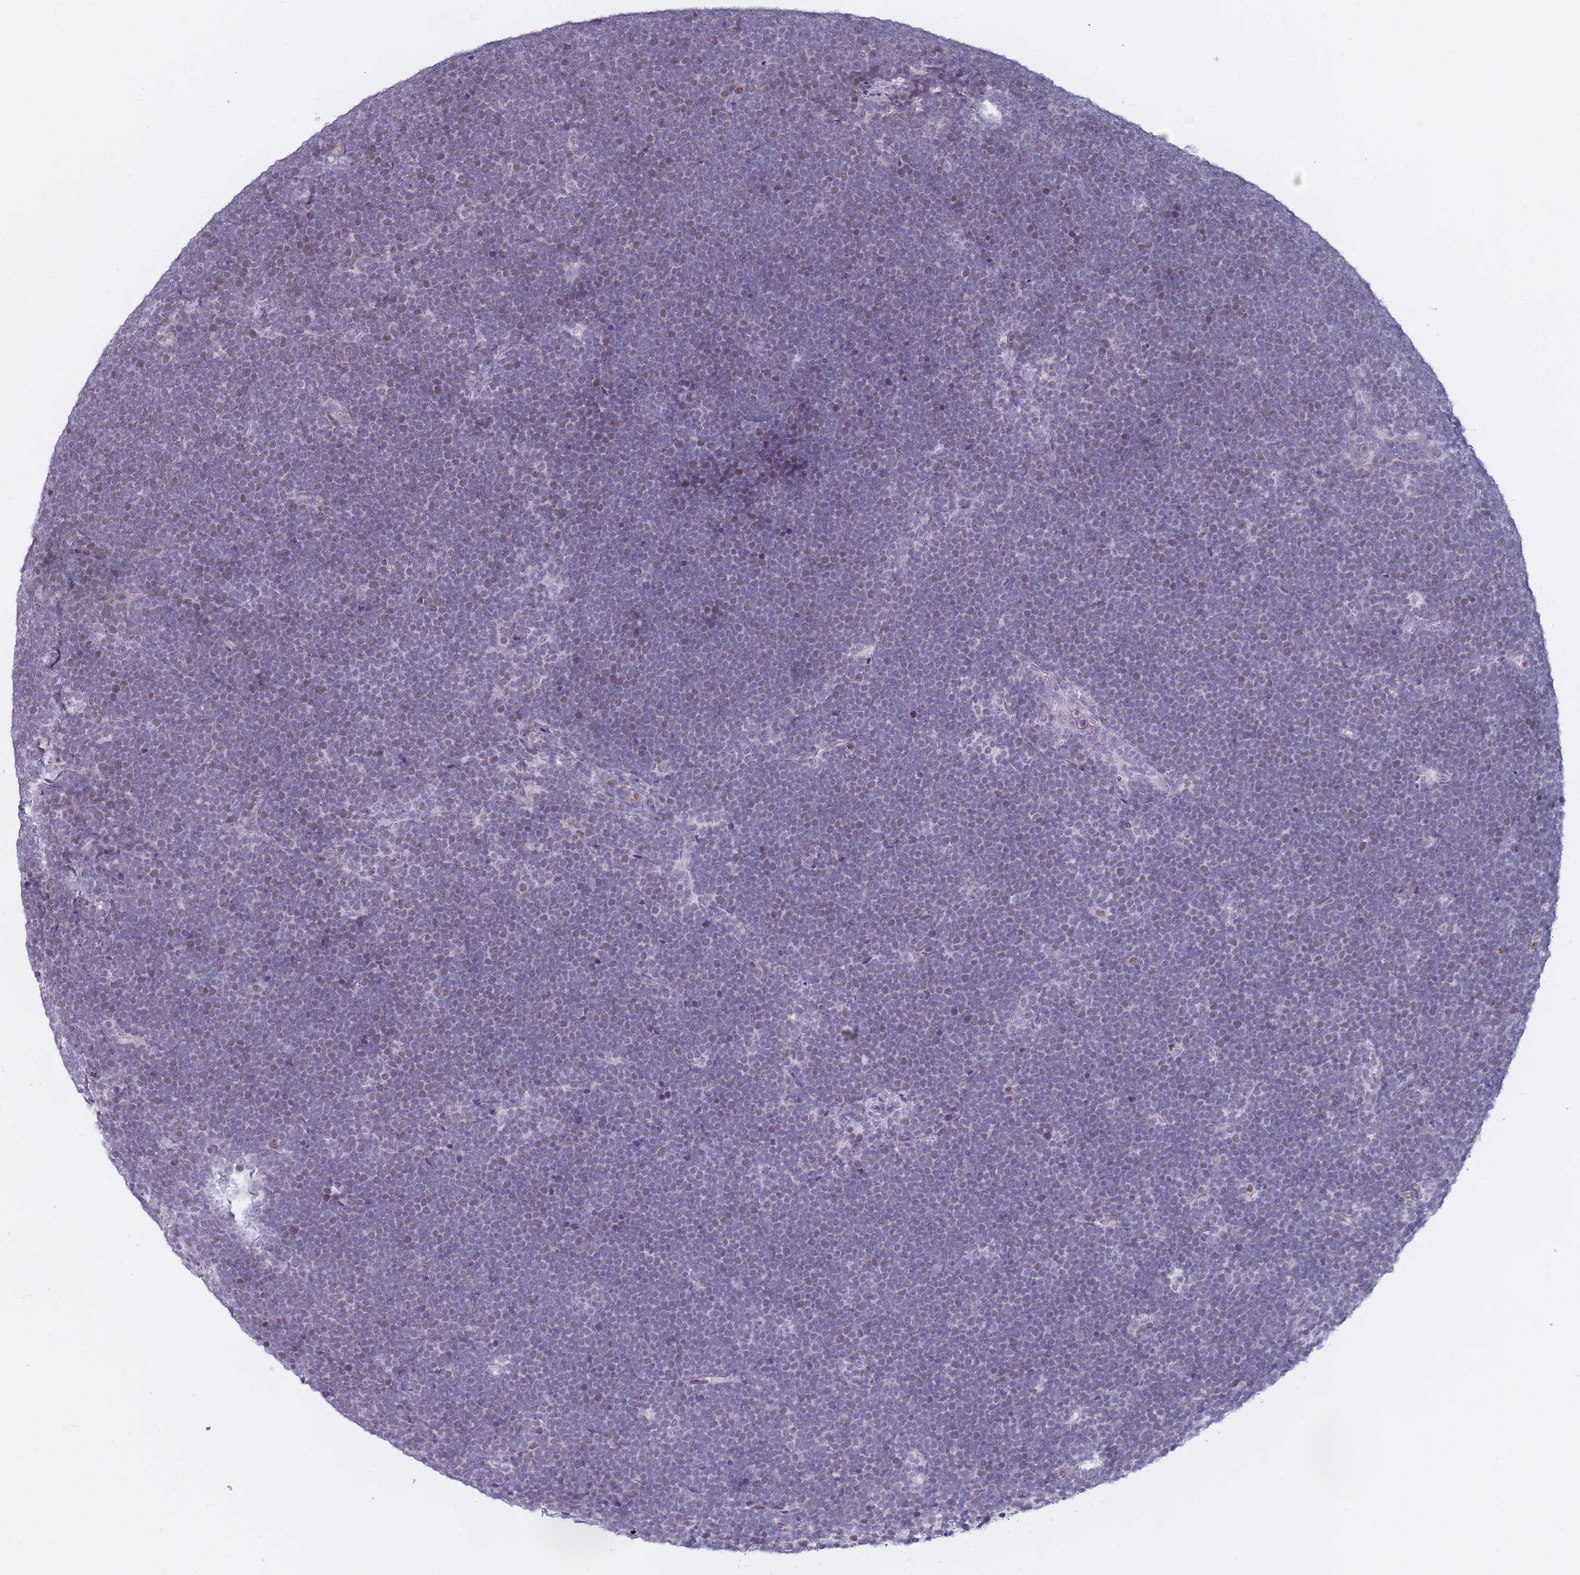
{"staining": {"intensity": "weak", "quantity": "<25%", "location": "nuclear"}, "tissue": "lymphoma", "cell_type": "Tumor cells", "image_type": "cancer", "snomed": [{"axis": "morphology", "description": "Malignant lymphoma, non-Hodgkin's type, High grade"}, {"axis": "topography", "description": "Lymph node"}], "caption": "High power microscopy histopathology image of an immunohistochemistry (IHC) micrograph of lymphoma, revealing no significant staining in tumor cells.", "gene": "ZKSCAN2", "patient": {"sex": "male", "age": 13}}